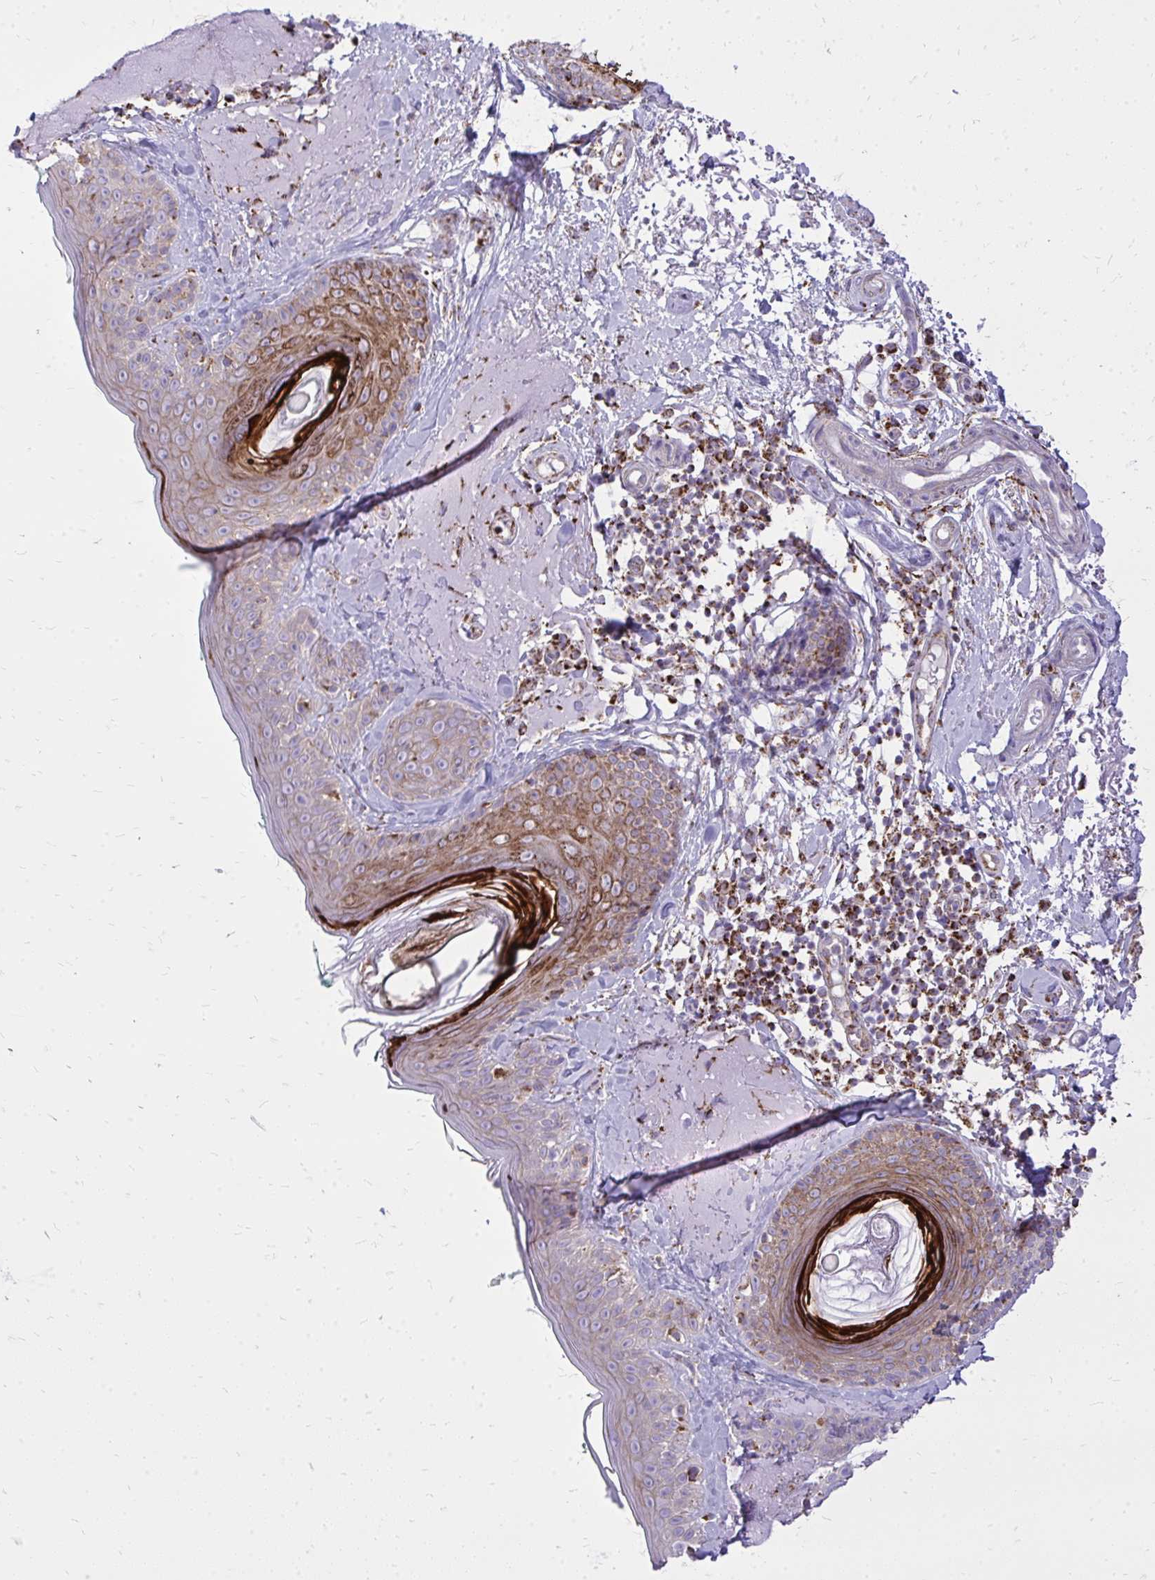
{"staining": {"intensity": "negative", "quantity": "none", "location": "none"}, "tissue": "skin", "cell_type": "Fibroblasts", "image_type": "normal", "snomed": [{"axis": "morphology", "description": "Normal tissue, NOS"}, {"axis": "topography", "description": "Skin"}], "caption": "Skin stained for a protein using IHC exhibits no staining fibroblasts.", "gene": "SPTBN2", "patient": {"sex": "male", "age": 73}}